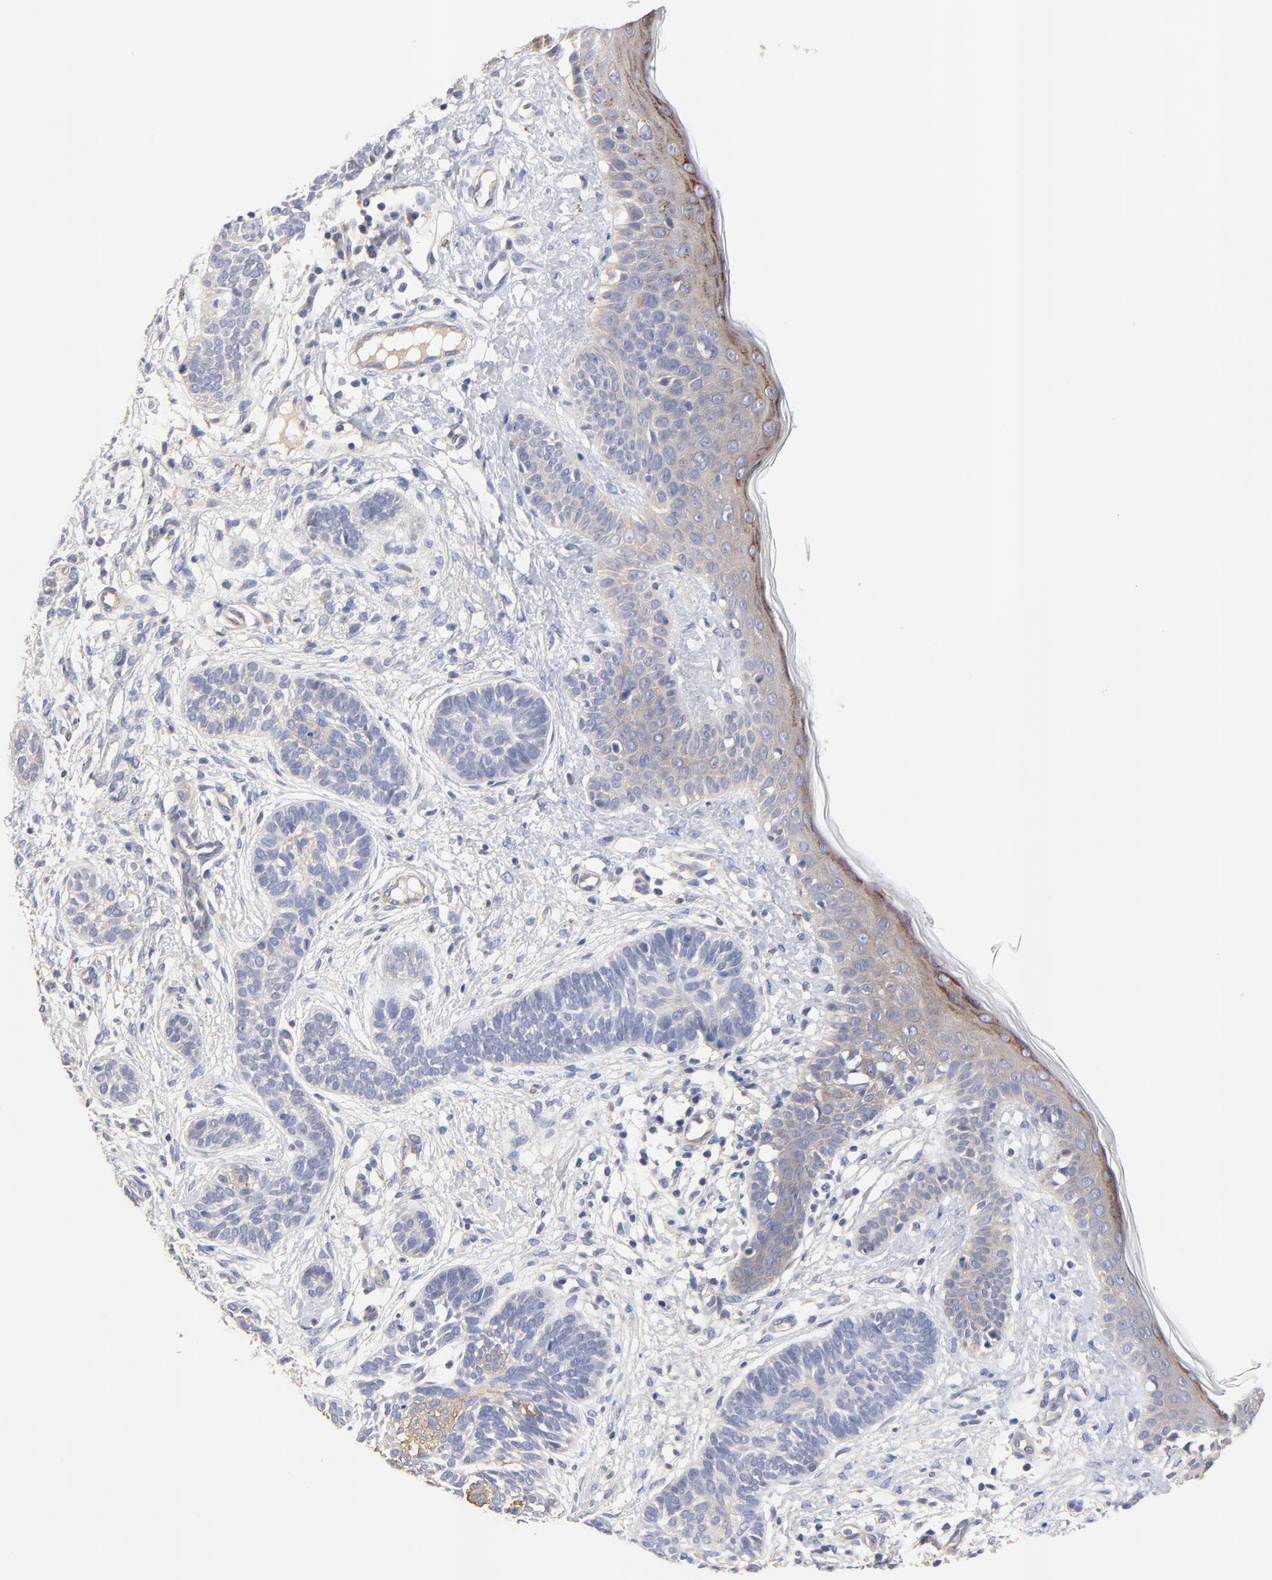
{"staining": {"intensity": "negative", "quantity": "none", "location": "none"}, "tissue": "skin cancer", "cell_type": "Tumor cells", "image_type": "cancer", "snomed": [{"axis": "morphology", "description": "Normal tissue, NOS"}, {"axis": "morphology", "description": "Basal cell carcinoma"}, {"axis": "topography", "description": "Skin"}], "caption": "Tumor cells show no significant positivity in skin basal cell carcinoma.", "gene": "FBXL2", "patient": {"sex": "male", "age": 63}}